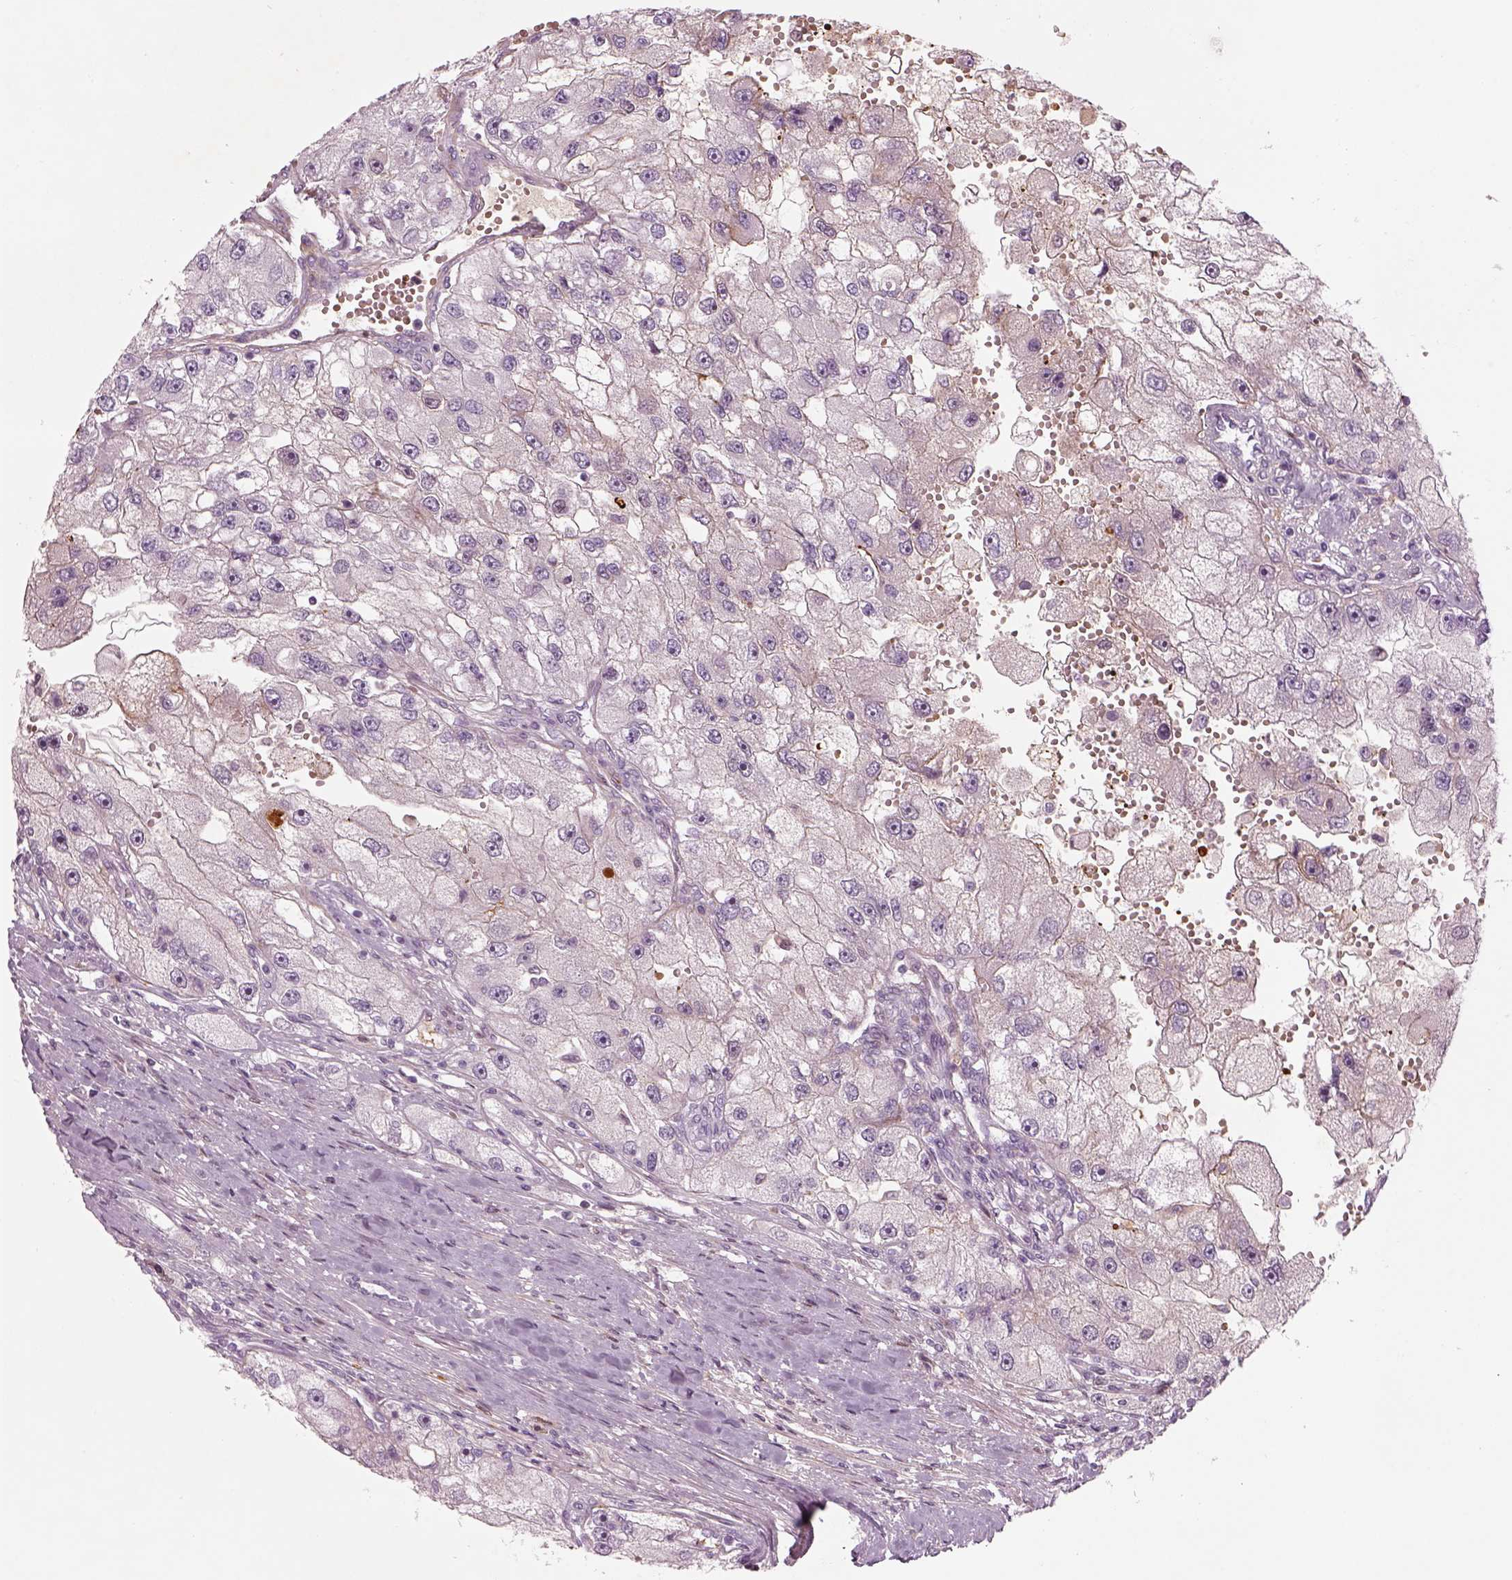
{"staining": {"intensity": "negative", "quantity": "none", "location": "none"}, "tissue": "renal cancer", "cell_type": "Tumor cells", "image_type": "cancer", "snomed": [{"axis": "morphology", "description": "Adenocarcinoma, NOS"}, {"axis": "topography", "description": "Kidney"}], "caption": "Renal adenocarcinoma was stained to show a protein in brown. There is no significant expression in tumor cells.", "gene": "PABPC1L2B", "patient": {"sex": "male", "age": 63}}